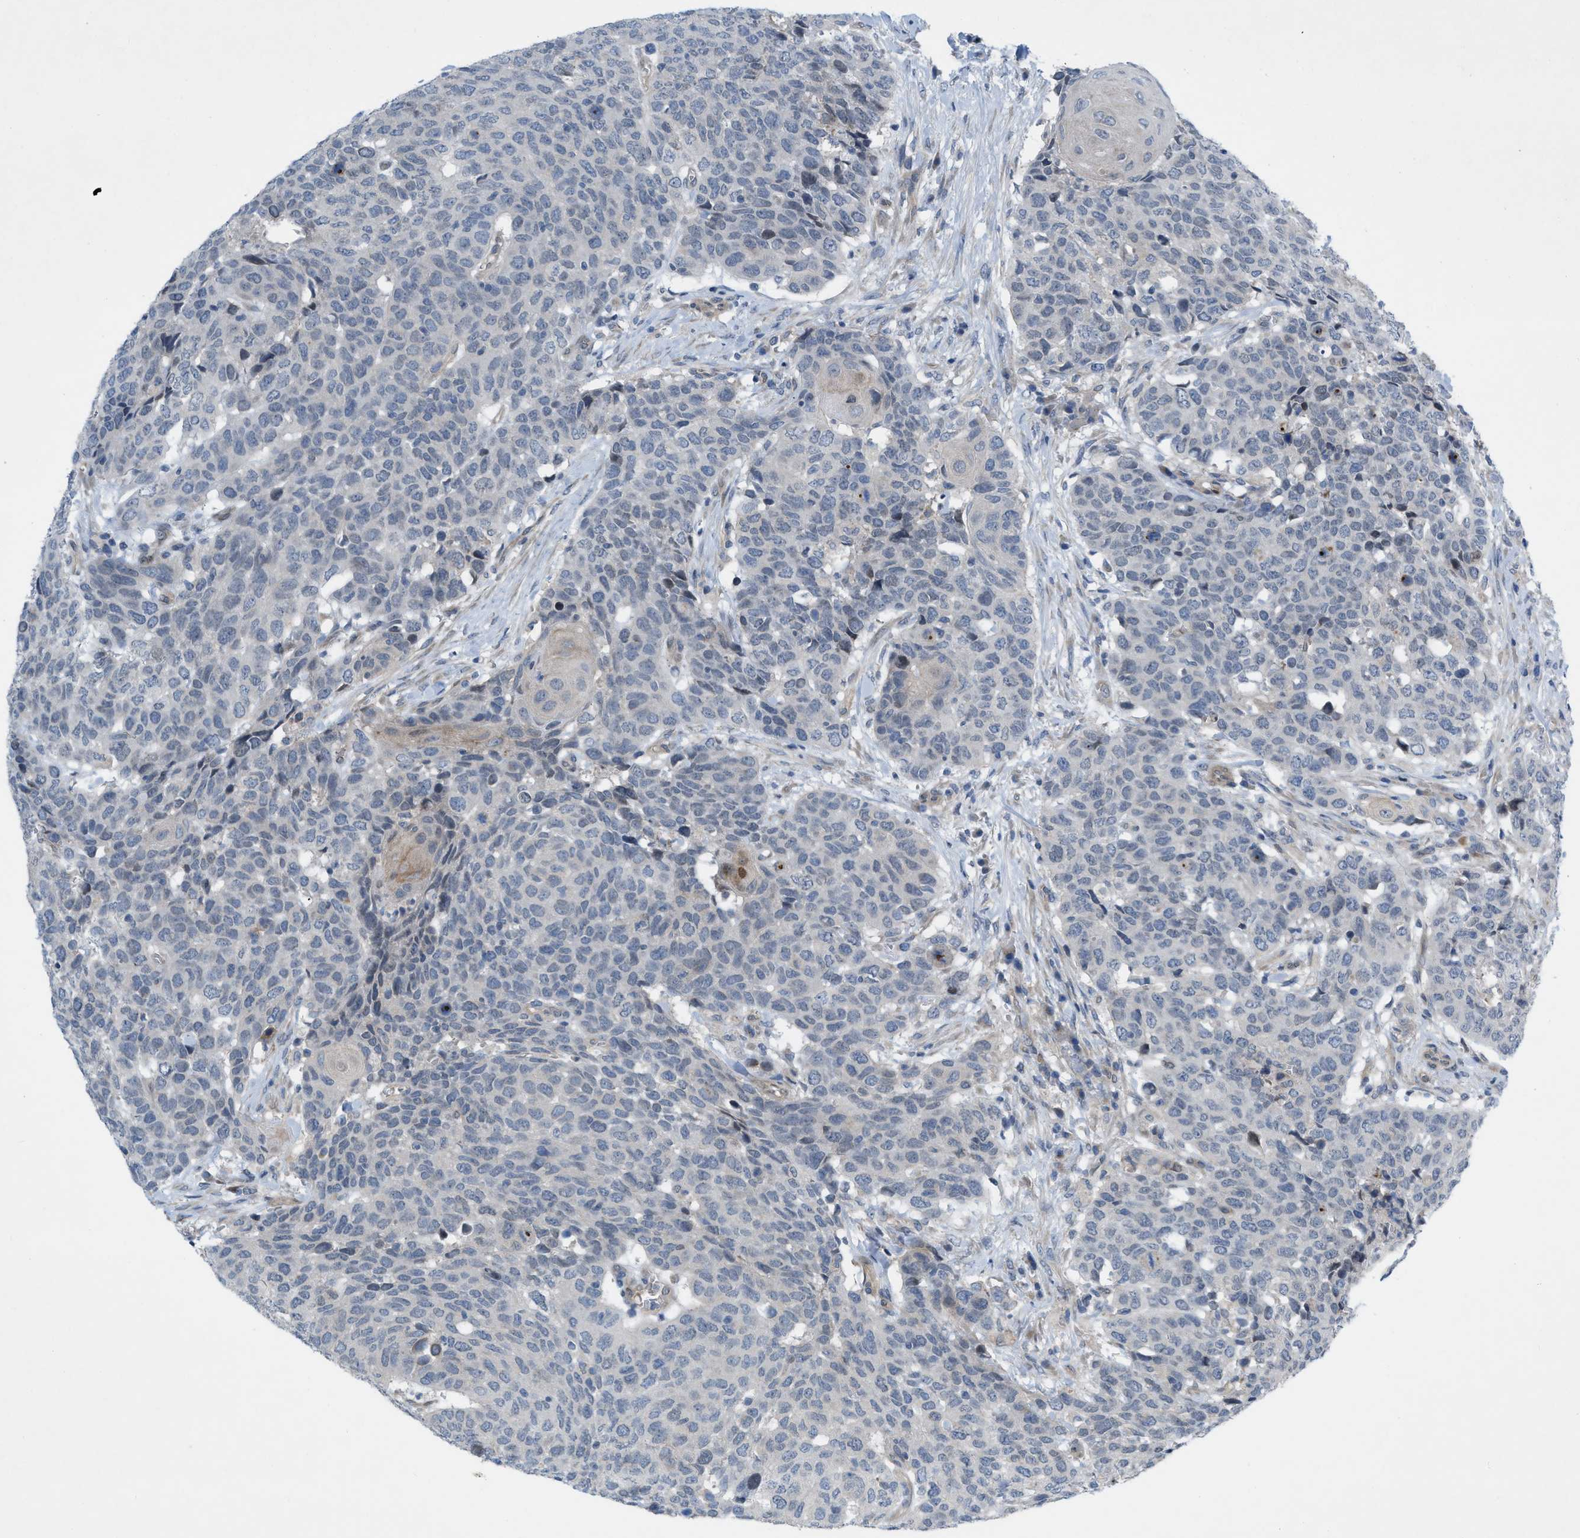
{"staining": {"intensity": "negative", "quantity": "none", "location": "none"}, "tissue": "head and neck cancer", "cell_type": "Tumor cells", "image_type": "cancer", "snomed": [{"axis": "morphology", "description": "Squamous cell carcinoma, NOS"}, {"axis": "topography", "description": "Head-Neck"}], "caption": "IHC histopathology image of neoplastic tissue: human squamous cell carcinoma (head and neck) stained with DAB reveals no significant protein positivity in tumor cells.", "gene": "NDEL1", "patient": {"sex": "male", "age": 66}}